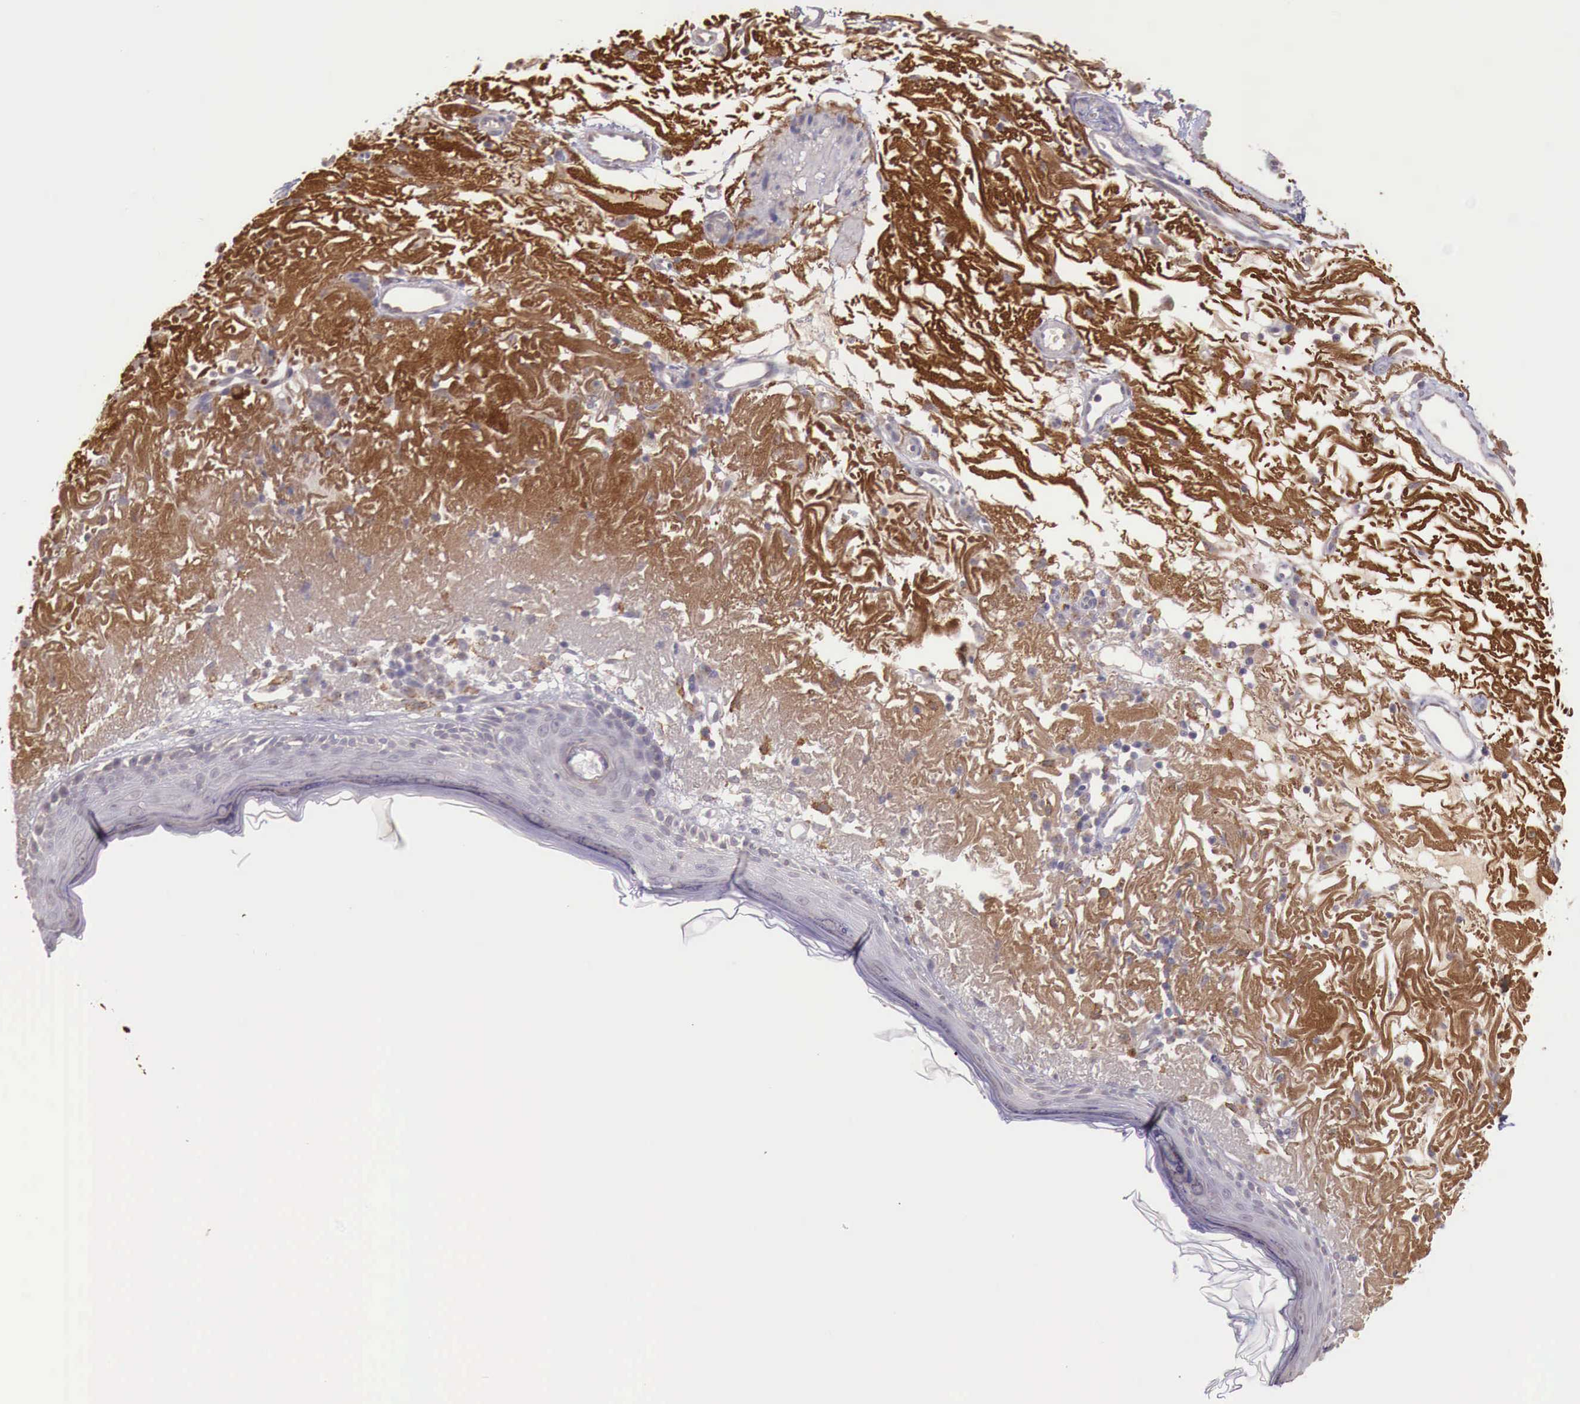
{"staining": {"intensity": "negative", "quantity": "none", "location": "none"}, "tissue": "skin", "cell_type": "Fibroblasts", "image_type": "normal", "snomed": [{"axis": "morphology", "description": "Normal tissue, NOS"}, {"axis": "topography", "description": "Skin"}], "caption": "IHC image of normal skin: human skin stained with DAB demonstrates no significant protein expression in fibroblasts.", "gene": "CHRDL1", "patient": {"sex": "female", "age": 90}}